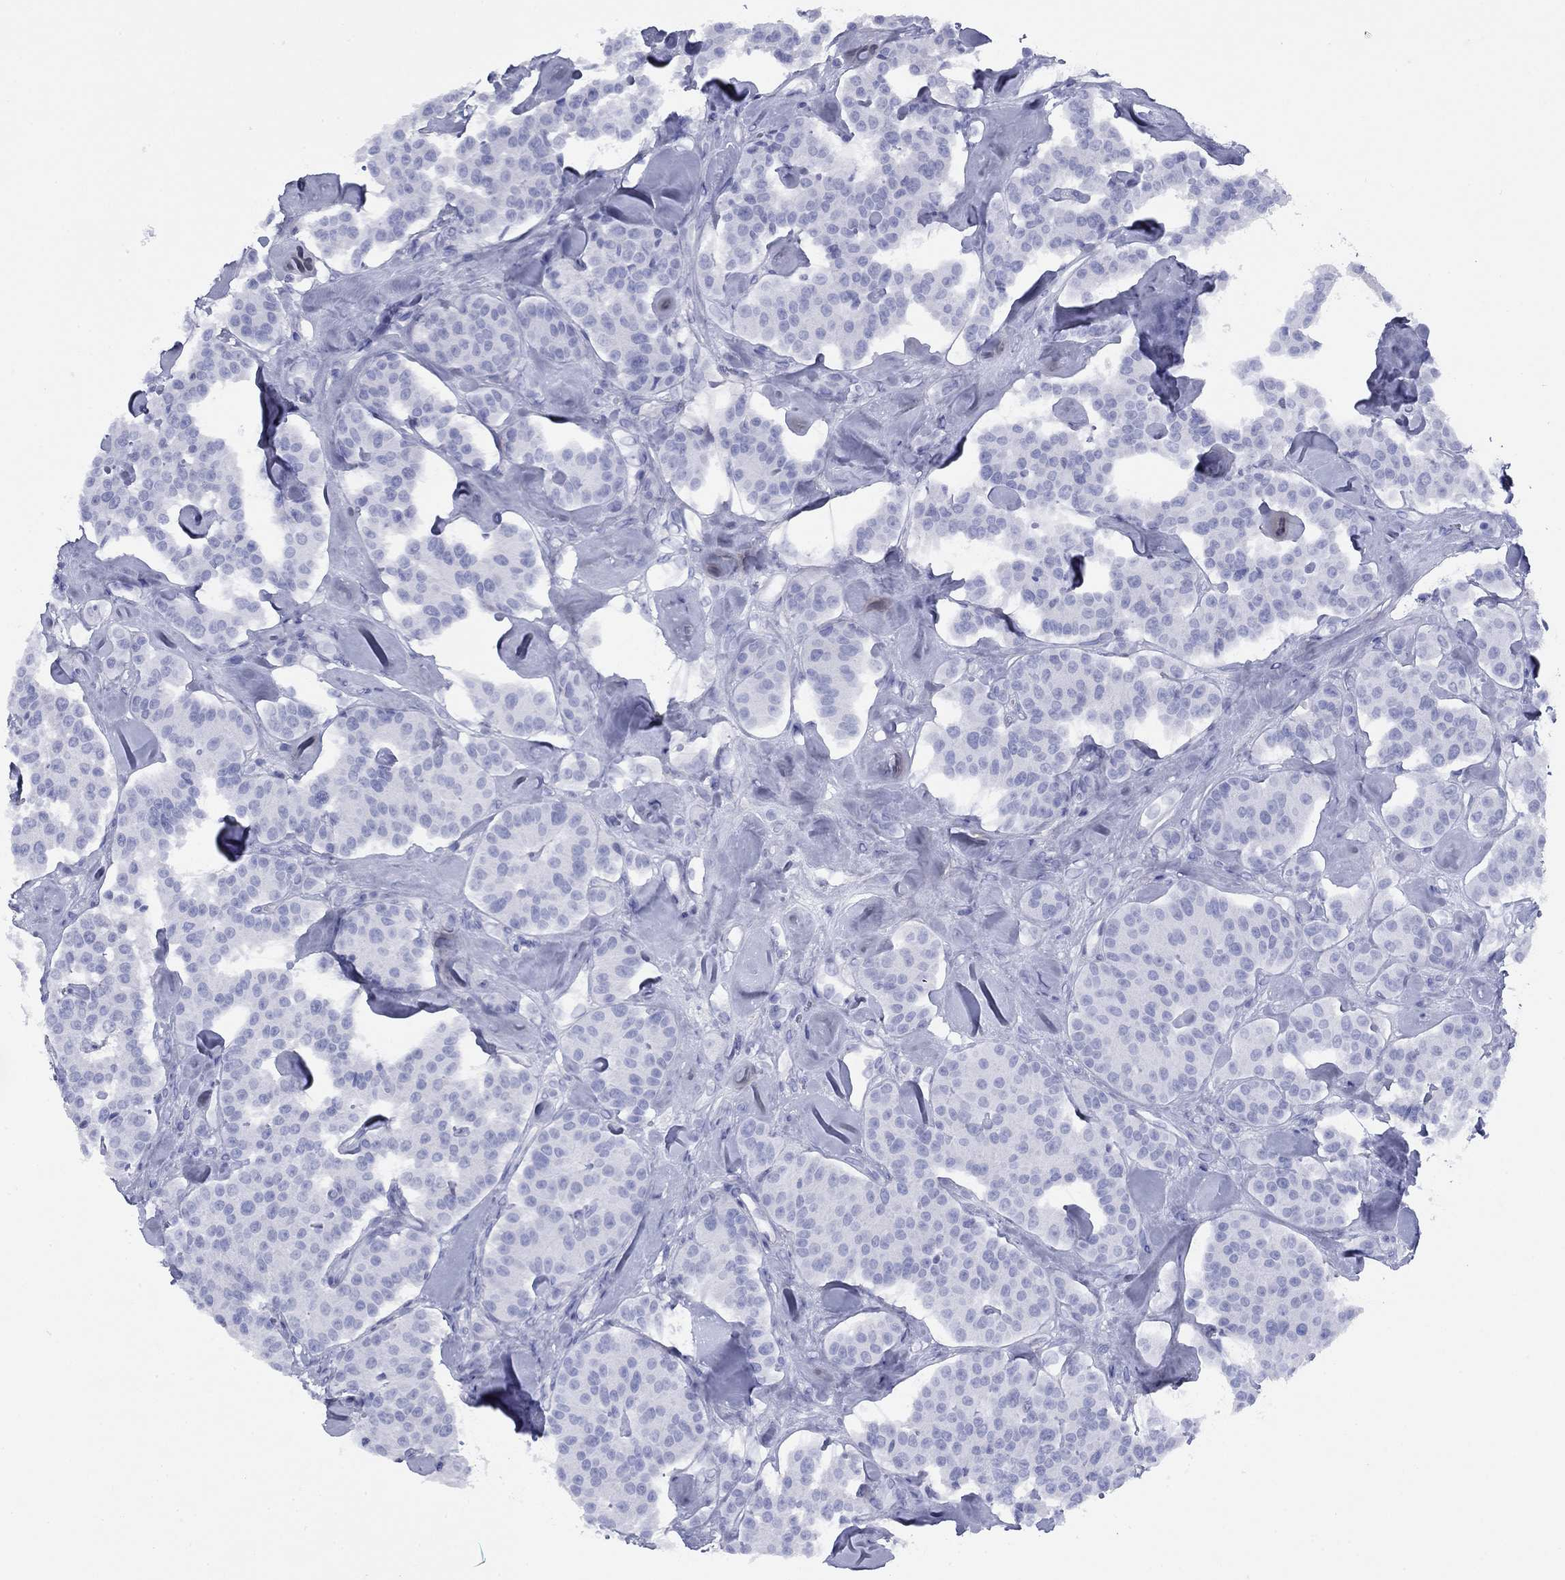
{"staining": {"intensity": "negative", "quantity": "none", "location": "none"}, "tissue": "carcinoid", "cell_type": "Tumor cells", "image_type": "cancer", "snomed": [{"axis": "morphology", "description": "Carcinoid, malignant, NOS"}, {"axis": "topography", "description": "Pancreas"}], "caption": "Immunohistochemical staining of carcinoid displays no significant positivity in tumor cells.", "gene": "TIGD4", "patient": {"sex": "male", "age": 41}}